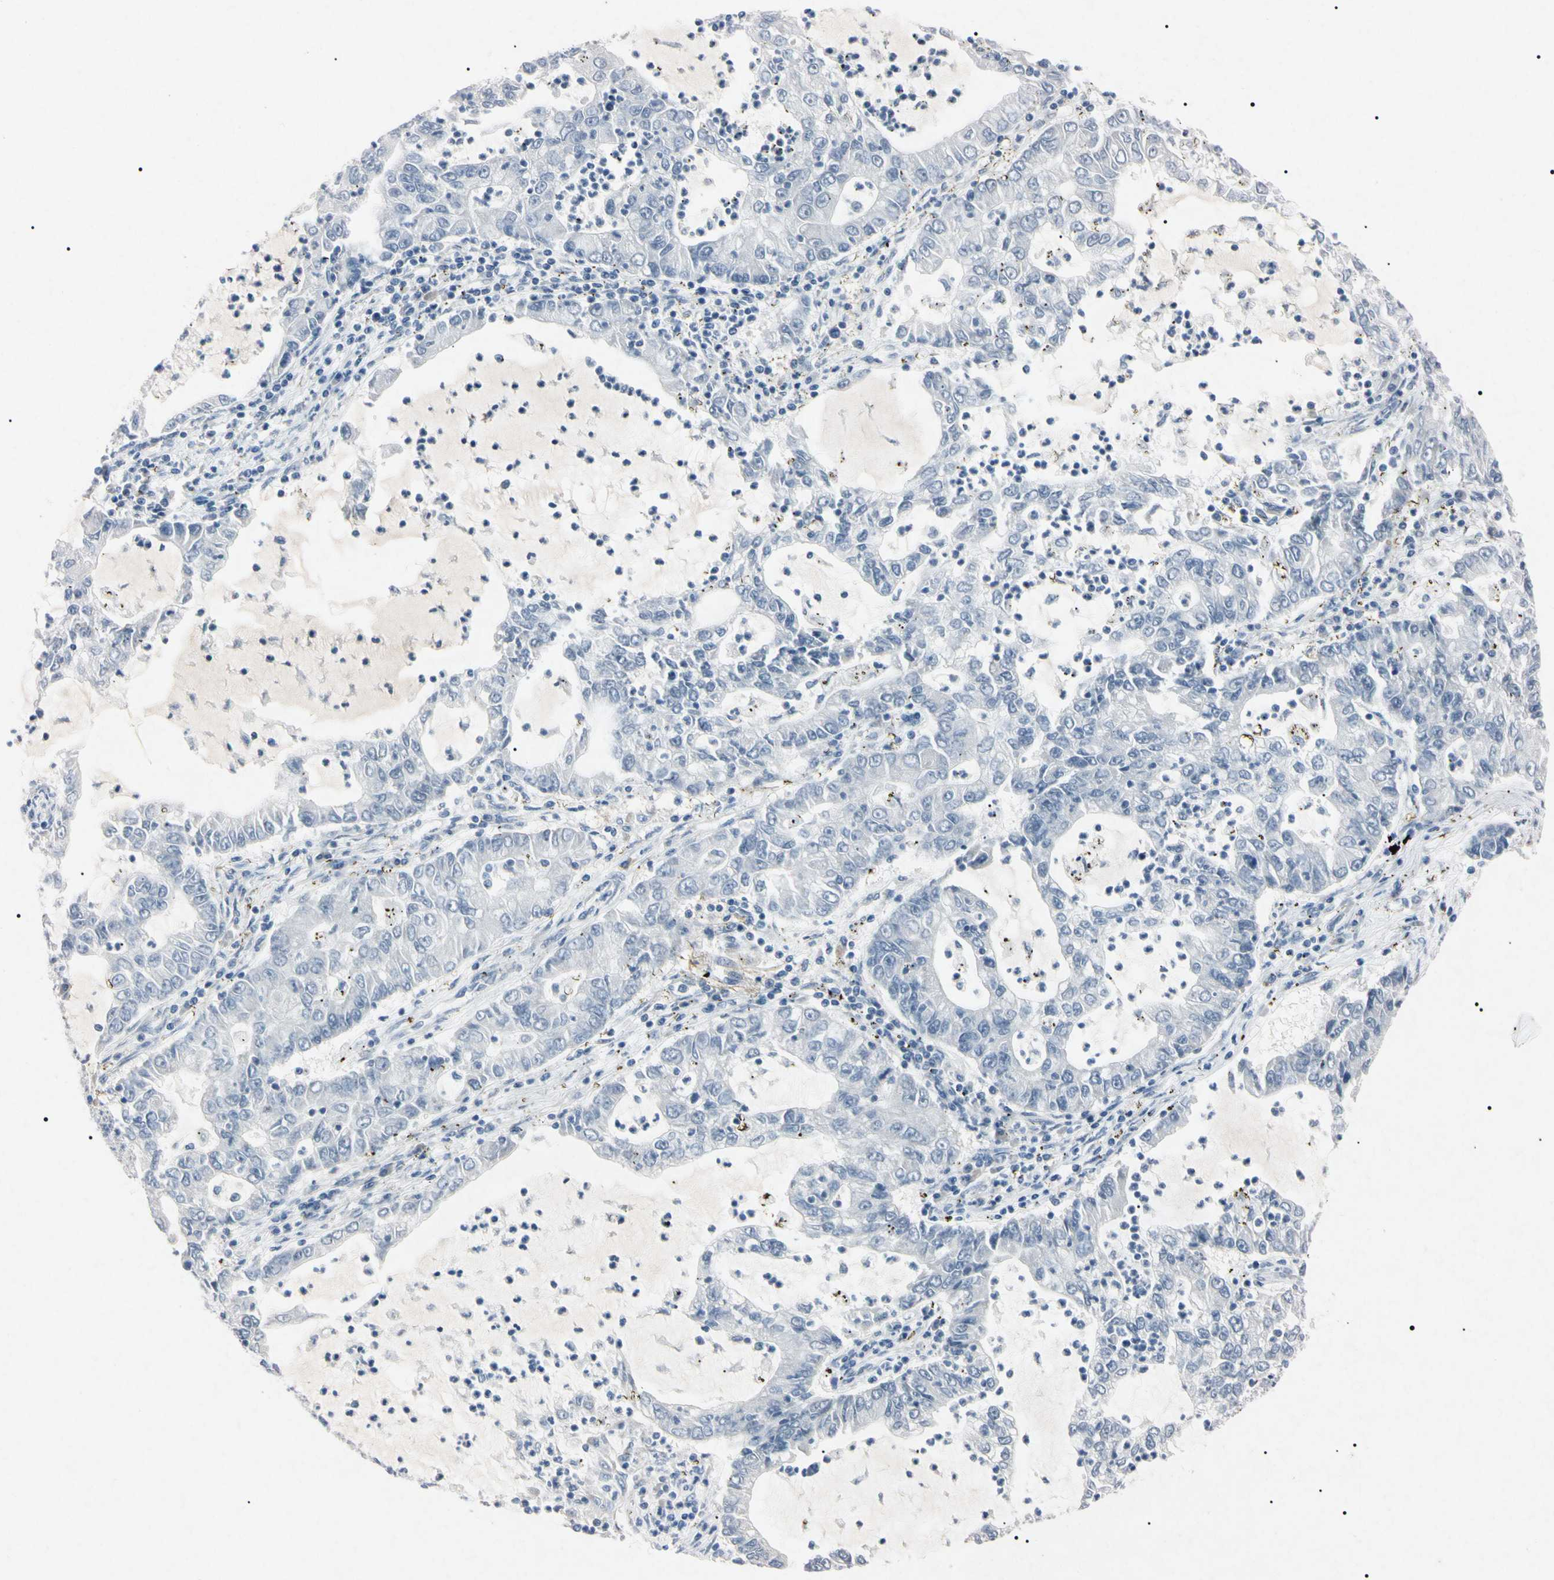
{"staining": {"intensity": "negative", "quantity": "none", "location": "none"}, "tissue": "lung cancer", "cell_type": "Tumor cells", "image_type": "cancer", "snomed": [{"axis": "morphology", "description": "Adenocarcinoma, NOS"}, {"axis": "topography", "description": "Lung"}], "caption": "Tumor cells show no significant protein expression in lung adenocarcinoma.", "gene": "ELN", "patient": {"sex": "female", "age": 51}}